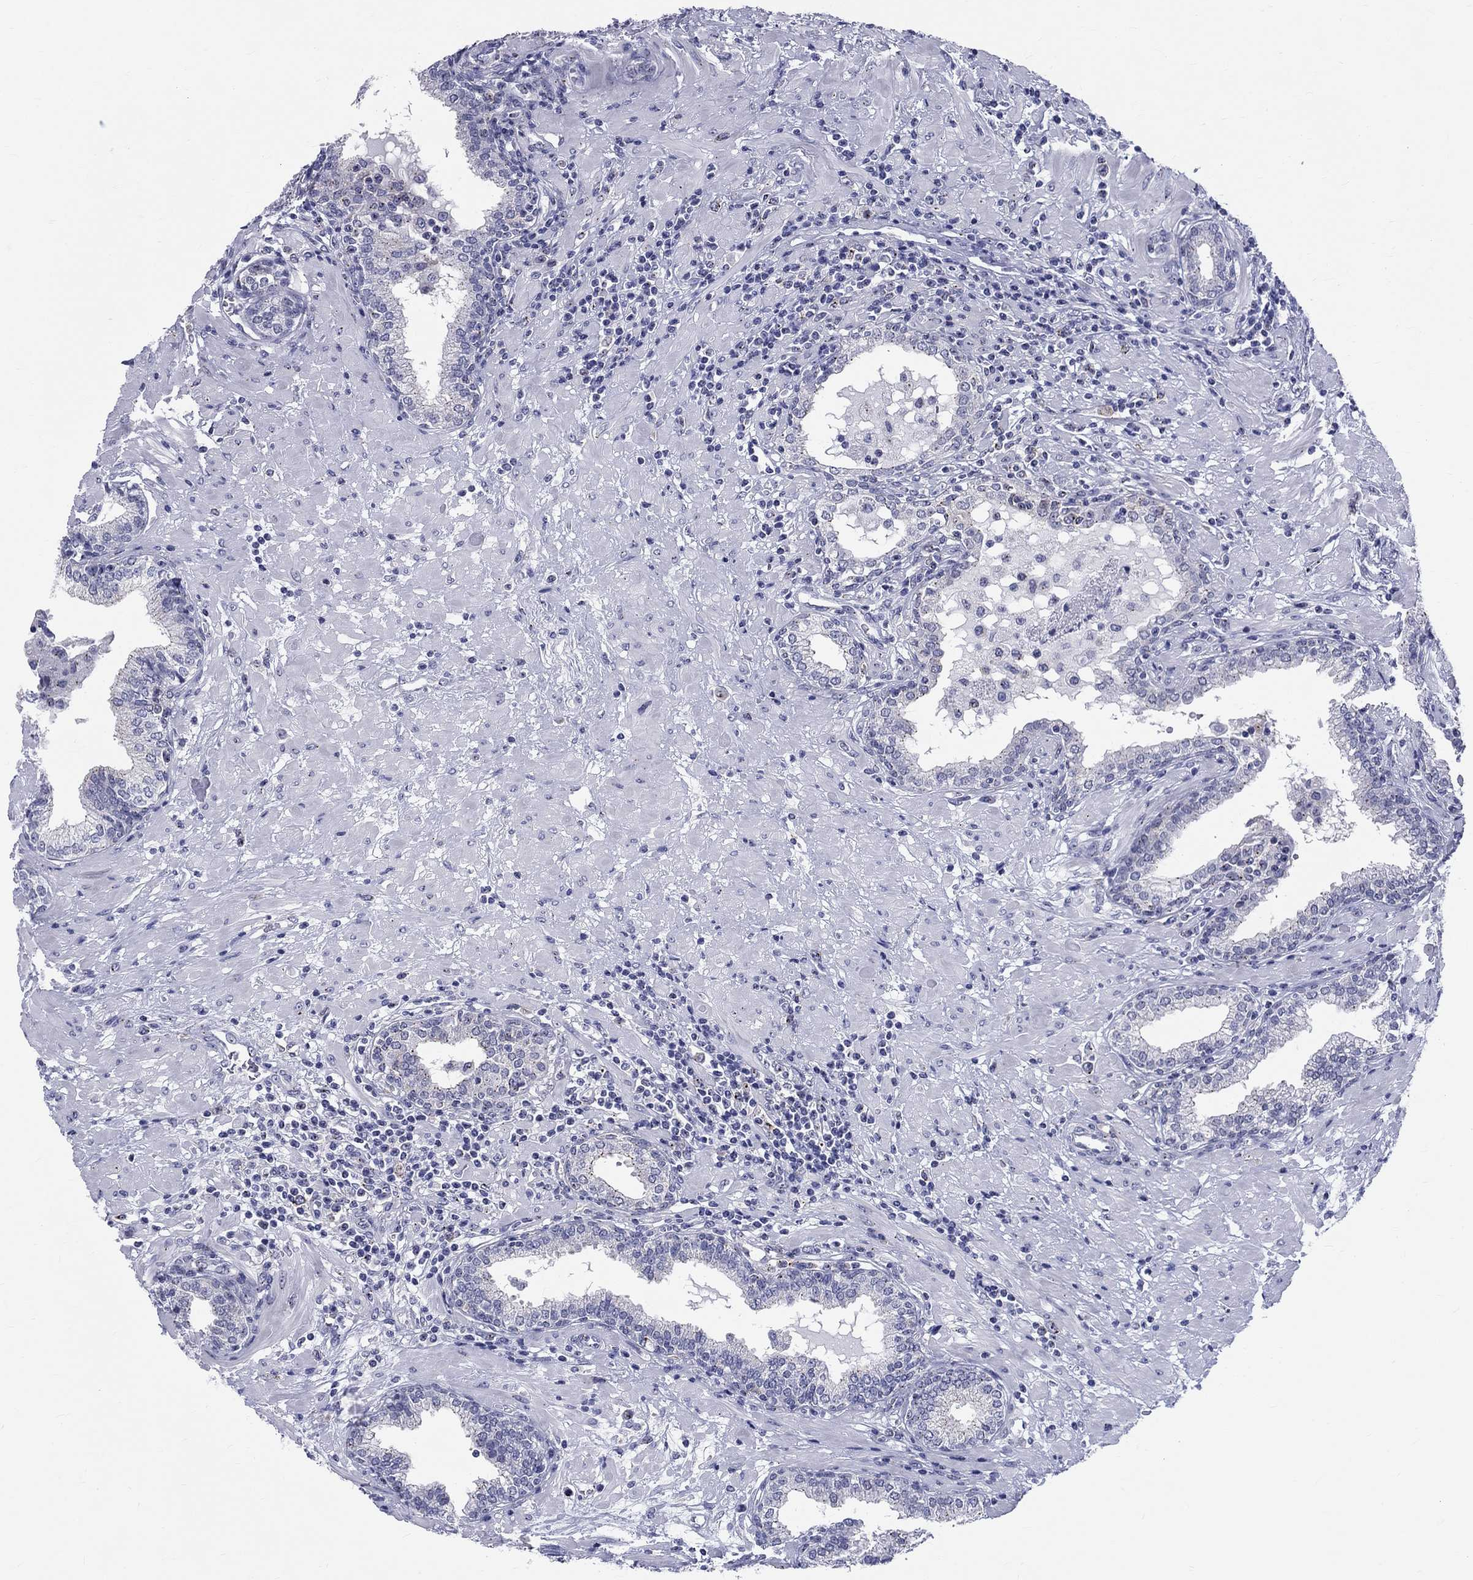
{"staining": {"intensity": "negative", "quantity": "none", "location": "none"}, "tissue": "prostate", "cell_type": "Glandular cells", "image_type": "normal", "snomed": [{"axis": "morphology", "description": "Normal tissue, NOS"}, {"axis": "topography", "description": "Prostate"}], "caption": "DAB (3,3'-diaminobenzidine) immunohistochemical staining of benign human prostate exhibits no significant positivity in glandular cells.", "gene": "CEP43", "patient": {"sex": "male", "age": 64}}